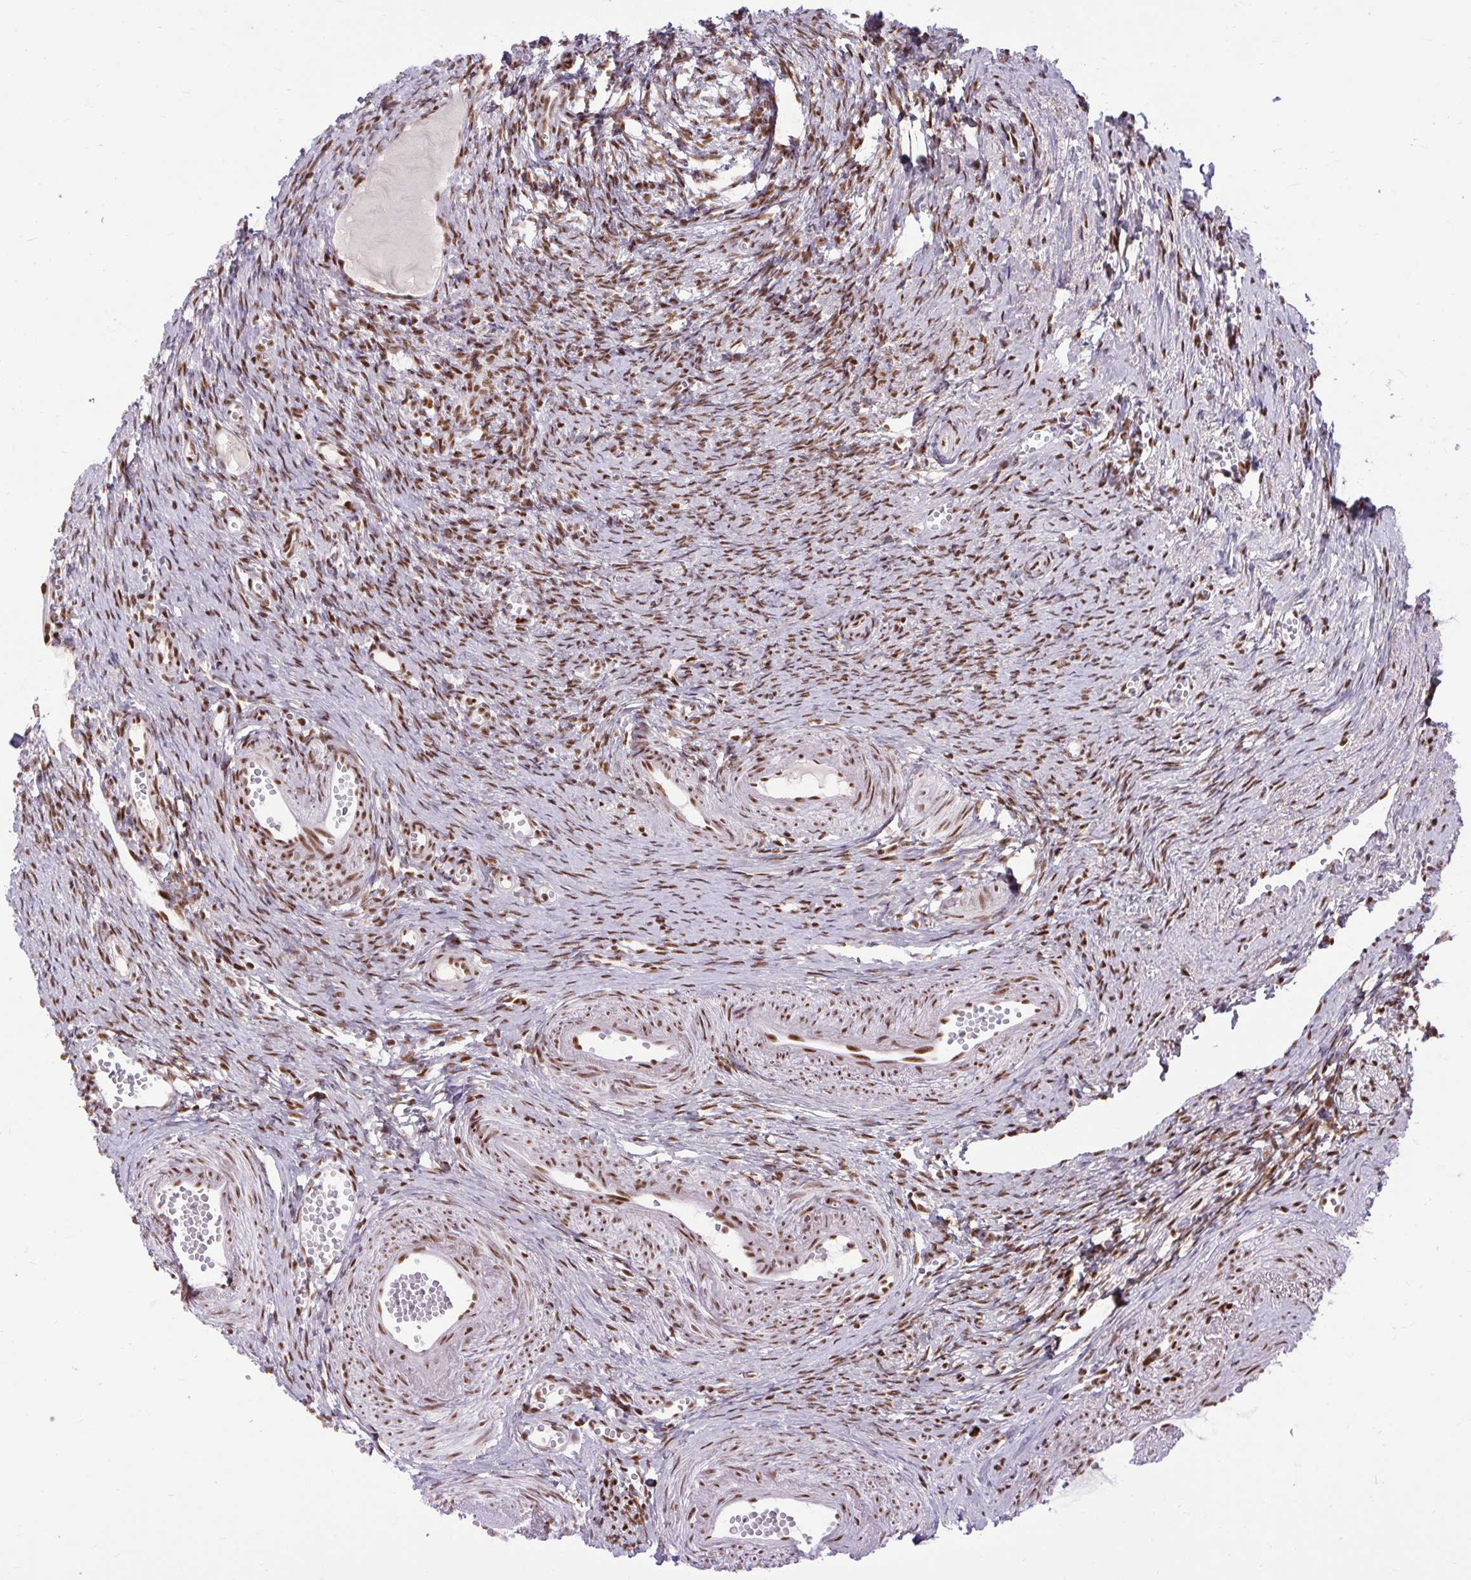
{"staining": {"intensity": "moderate", "quantity": ">75%", "location": "nuclear"}, "tissue": "ovary", "cell_type": "Ovarian stroma cells", "image_type": "normal", "snomed": [{"axis": "morphology", "description": "Normal tissue, NOS"}, {"axis": "topography", "description": "Ovary"}], "caption": "Protein staining shows moderate nuclear expression in approximately >75% of ovarian stroma cells in normal ovary. Nuclei are stained in blue.", "gene": "CDYL", "patient": {"sex": "female", "age": 41}}